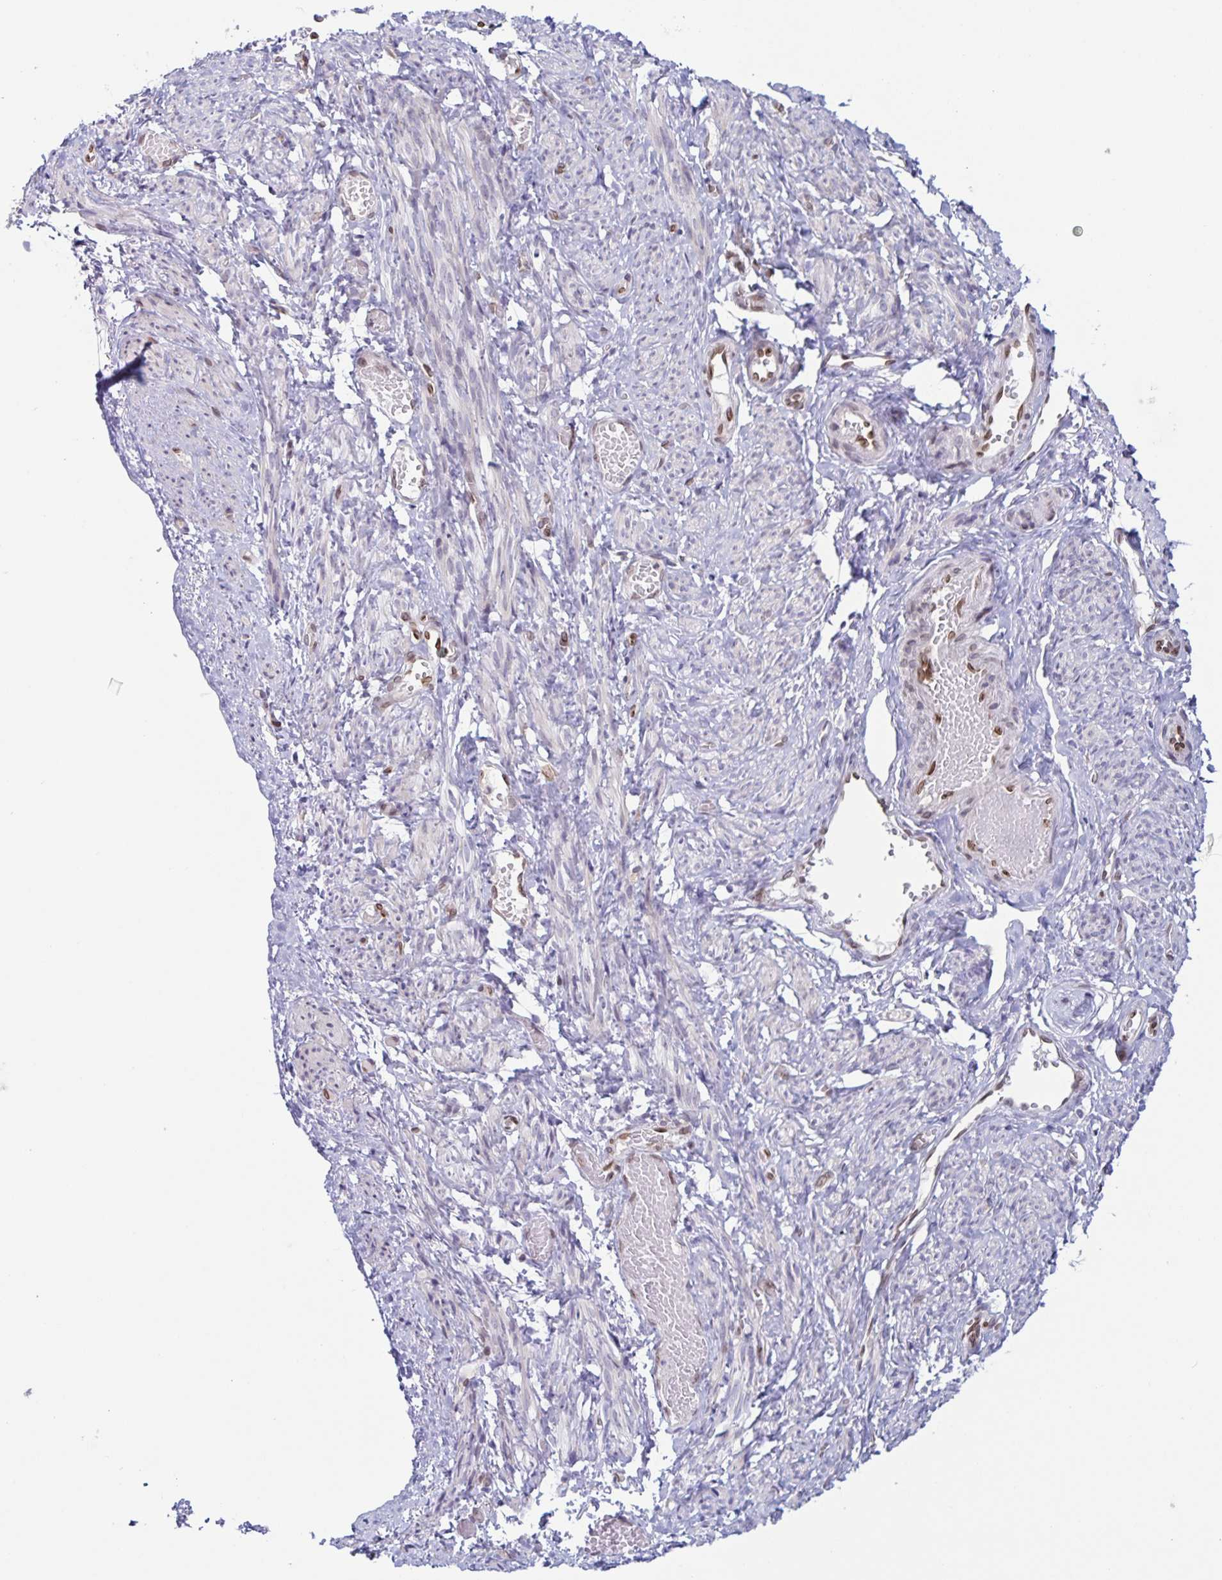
{"staining": {"intensity": "negative", "quantity": "none", "location": "none"}, "tissue": "smooth muscle", "cell_type": "Smooth muscle cells", "image_type": "normal", "snomed": [{"axis": "morphology", "description": "Normal tissue, NOS"}, {"axis": "topography", "description": "Smooth muscle"}], "caption": "The immunohistochemistry photomicrograph has no significant positivity in smooth muscle cells of smooth muscle. (DAB immunohistochemistry visualized using brightfield microscopy, high magnification).", "gene": "SYNE2", "patient": {"sex": "female", "age": 65}}